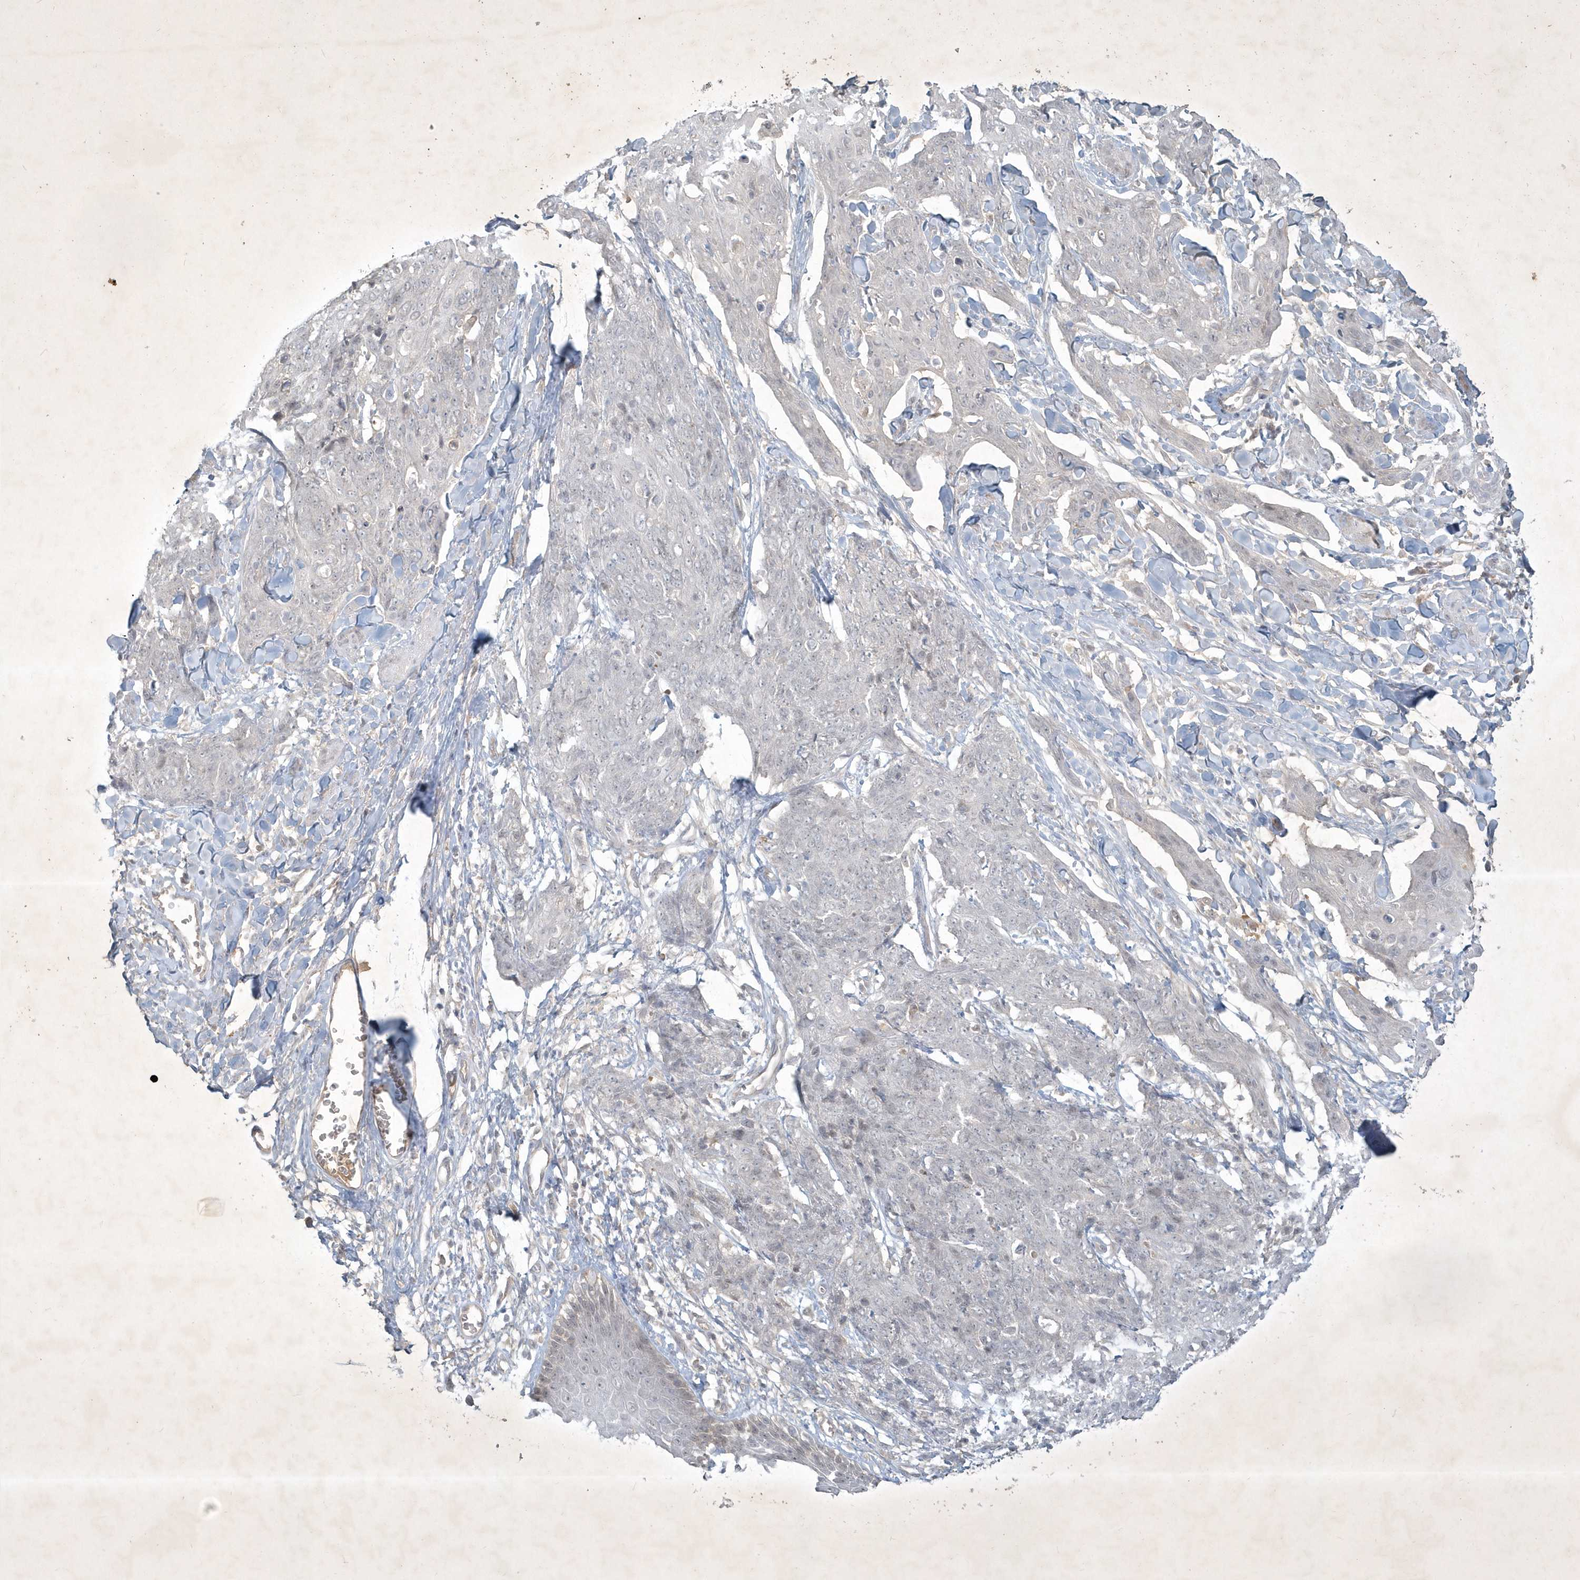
{"staining": {"intensity": "negative", "quantity": "none", "location": "none"}, "tissue": "skin cancer", "cell_type": "Tumor cells", "image_type": "cancer", "snomed": [{"axis": "morphology", "description": "Squamous cell carcinoma, NOS"}, {"axis": "topography", "description": "Skin"}, {"axis": "topography", "description": "Vulva"}], "caption": "A photomicrograph of human skin cancer is negative for staining in tumor cells. Brightfield microscopy of IHC stained with DAB (3,3'-diaminobenzidine) (brown) and hematoxylin (blue), captured at high magnification.", "gene": "BOD1", "patient": {"sex": "female", "age": 85}}